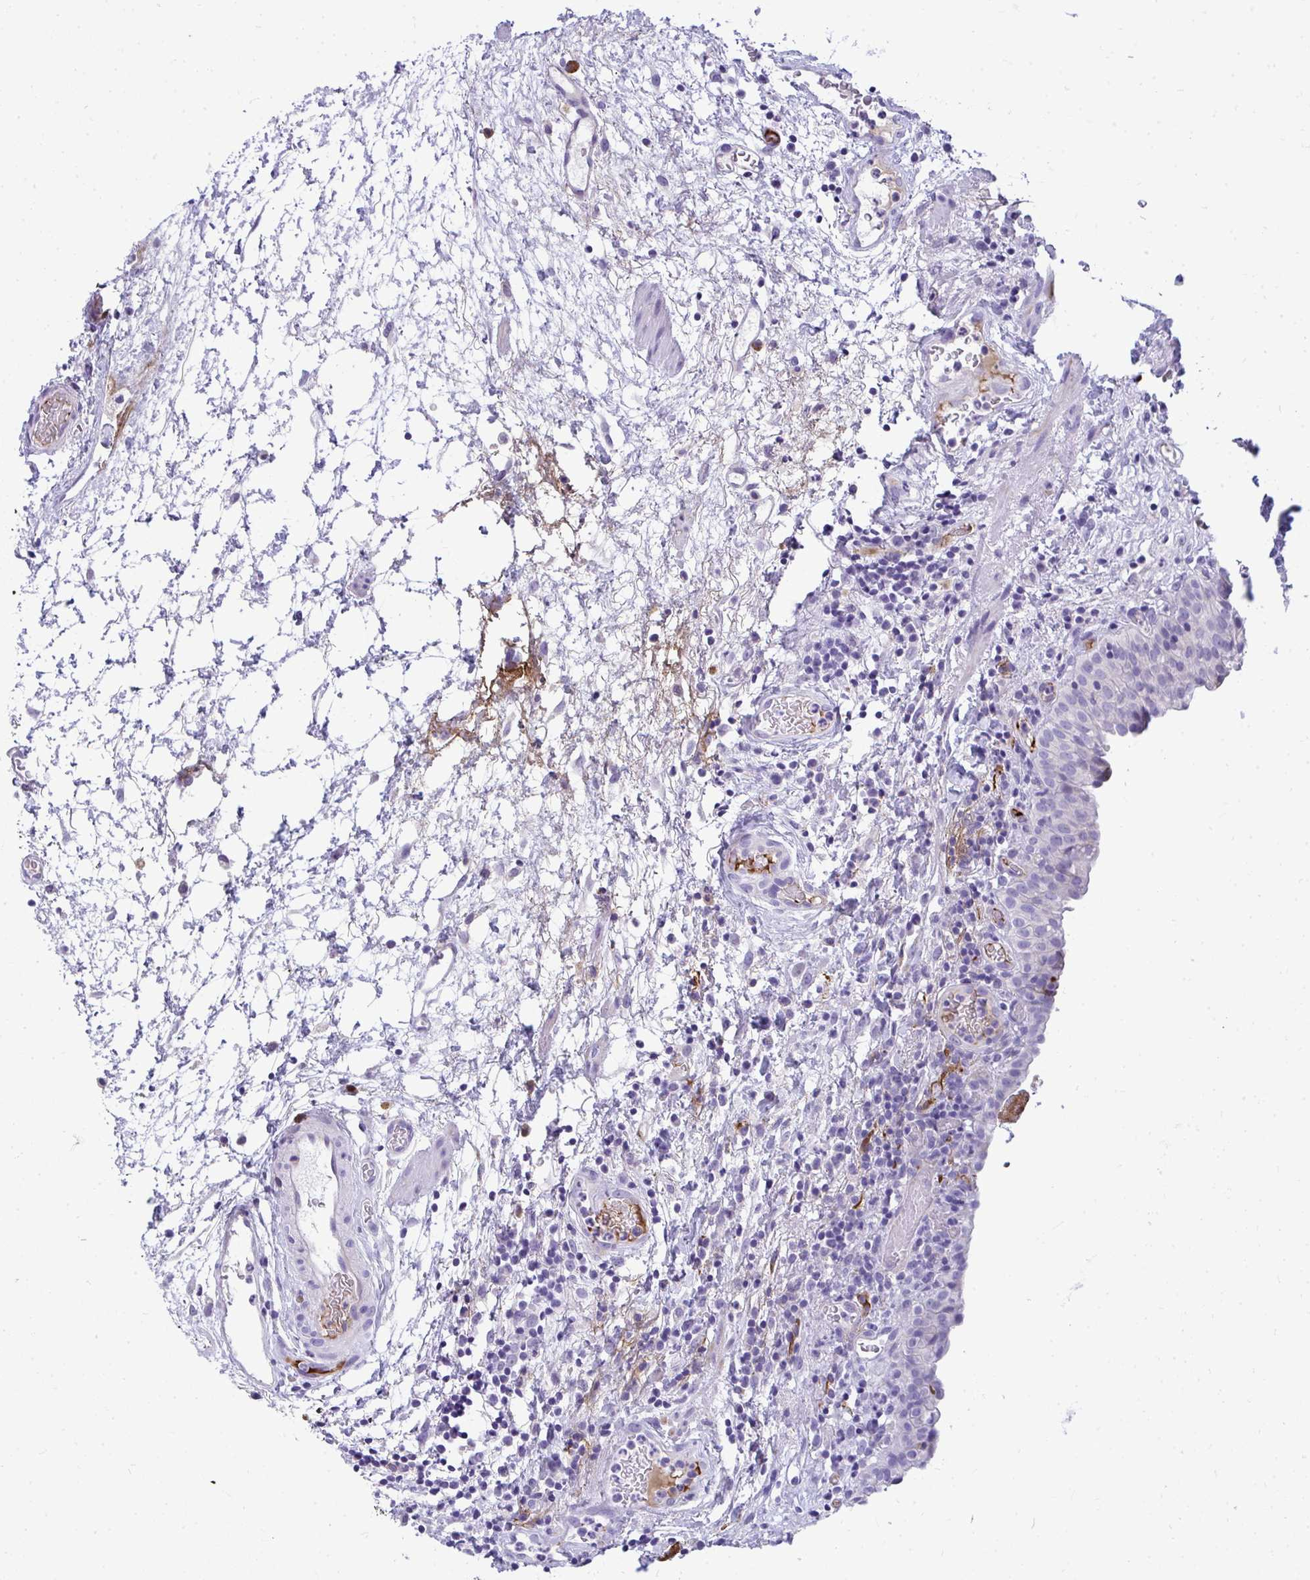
{"staining": {"intensity": "negative", "quantity": "none", "location": "none"}, "tissue": "urinary bladder", "cell_type": "Urothelial cells", "image_type": "normal", "snomed": [{"axis": "morphology", "description": "Normal tissue, NOS"}, {"axis": "morphology", "description": "Inflammation, NOS"}, {"axis": "topography", "description": "Urinary bladder"}], "caption": "This is an immunohistochemistry micrograph of unremarkable human urinary bladder. There is no positivity in urothelial cells.", "gene": "TSBP1", "patient": {"sex": "male", "age": 57}}